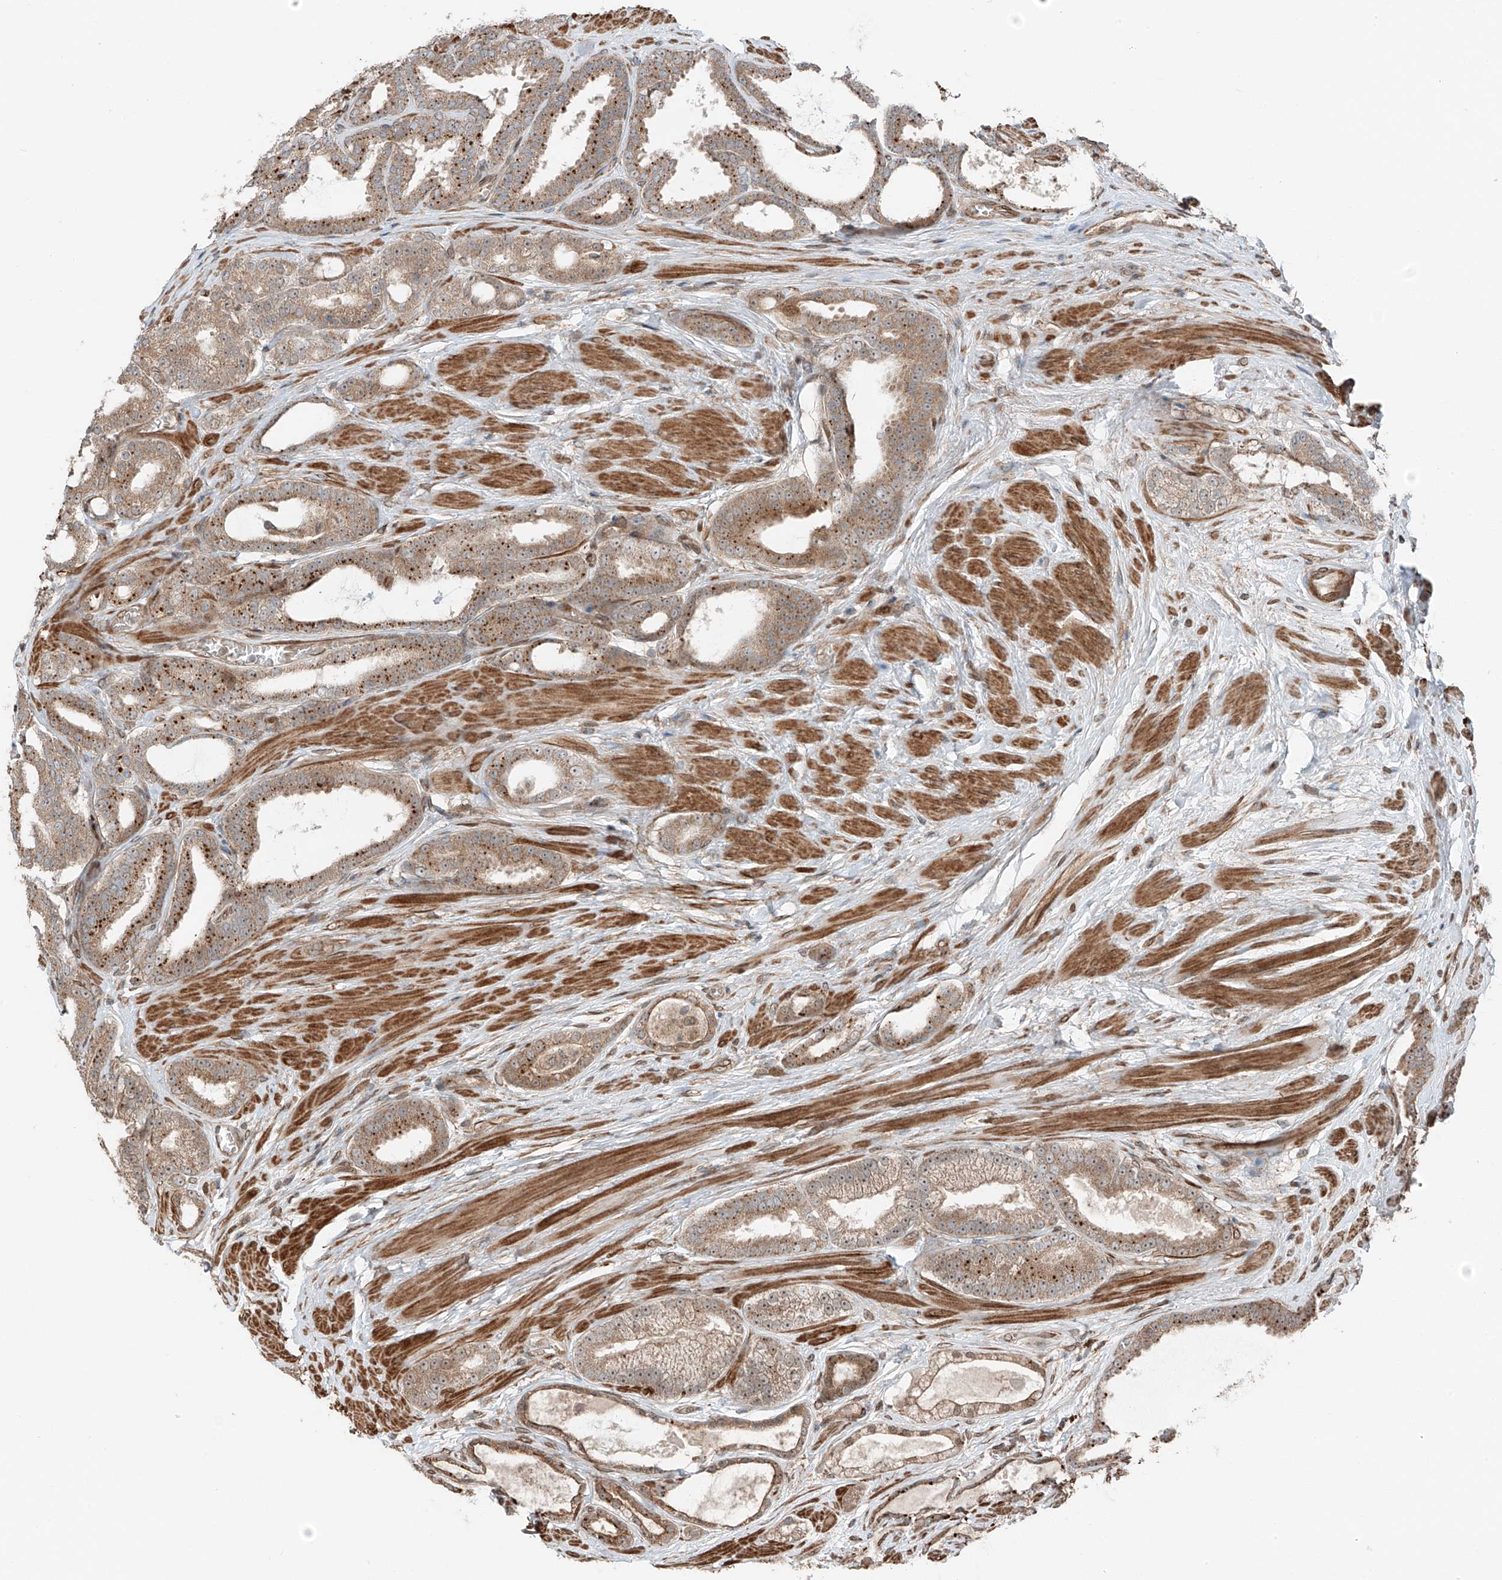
{"staining": {"intensity": "moderate", "quantity": ">75%", "location": "cytoplasmic/membranous"}, "tissue": "prostate cancer", "cell_type": "Tumor cells", "image_type": "cancer", "snomed": [{"axis": "morphology", "description": "Adenocarcinoma, High grade"}, {"axis": "topography", "description": "Prostate"}], "caption": "Prostate adenocarcinoma (high-grade) tissue shows moderate cytoplasmic/membranous expression in about >75% of tumor cells (Stains: DAB (3,3'-diaminobenzidine) in brown, nuclei in blue, Microscopy: brightfield microscopy at high magnification).", "gene": "CEP162", "patient": {"sex": "male", "age": 60}}